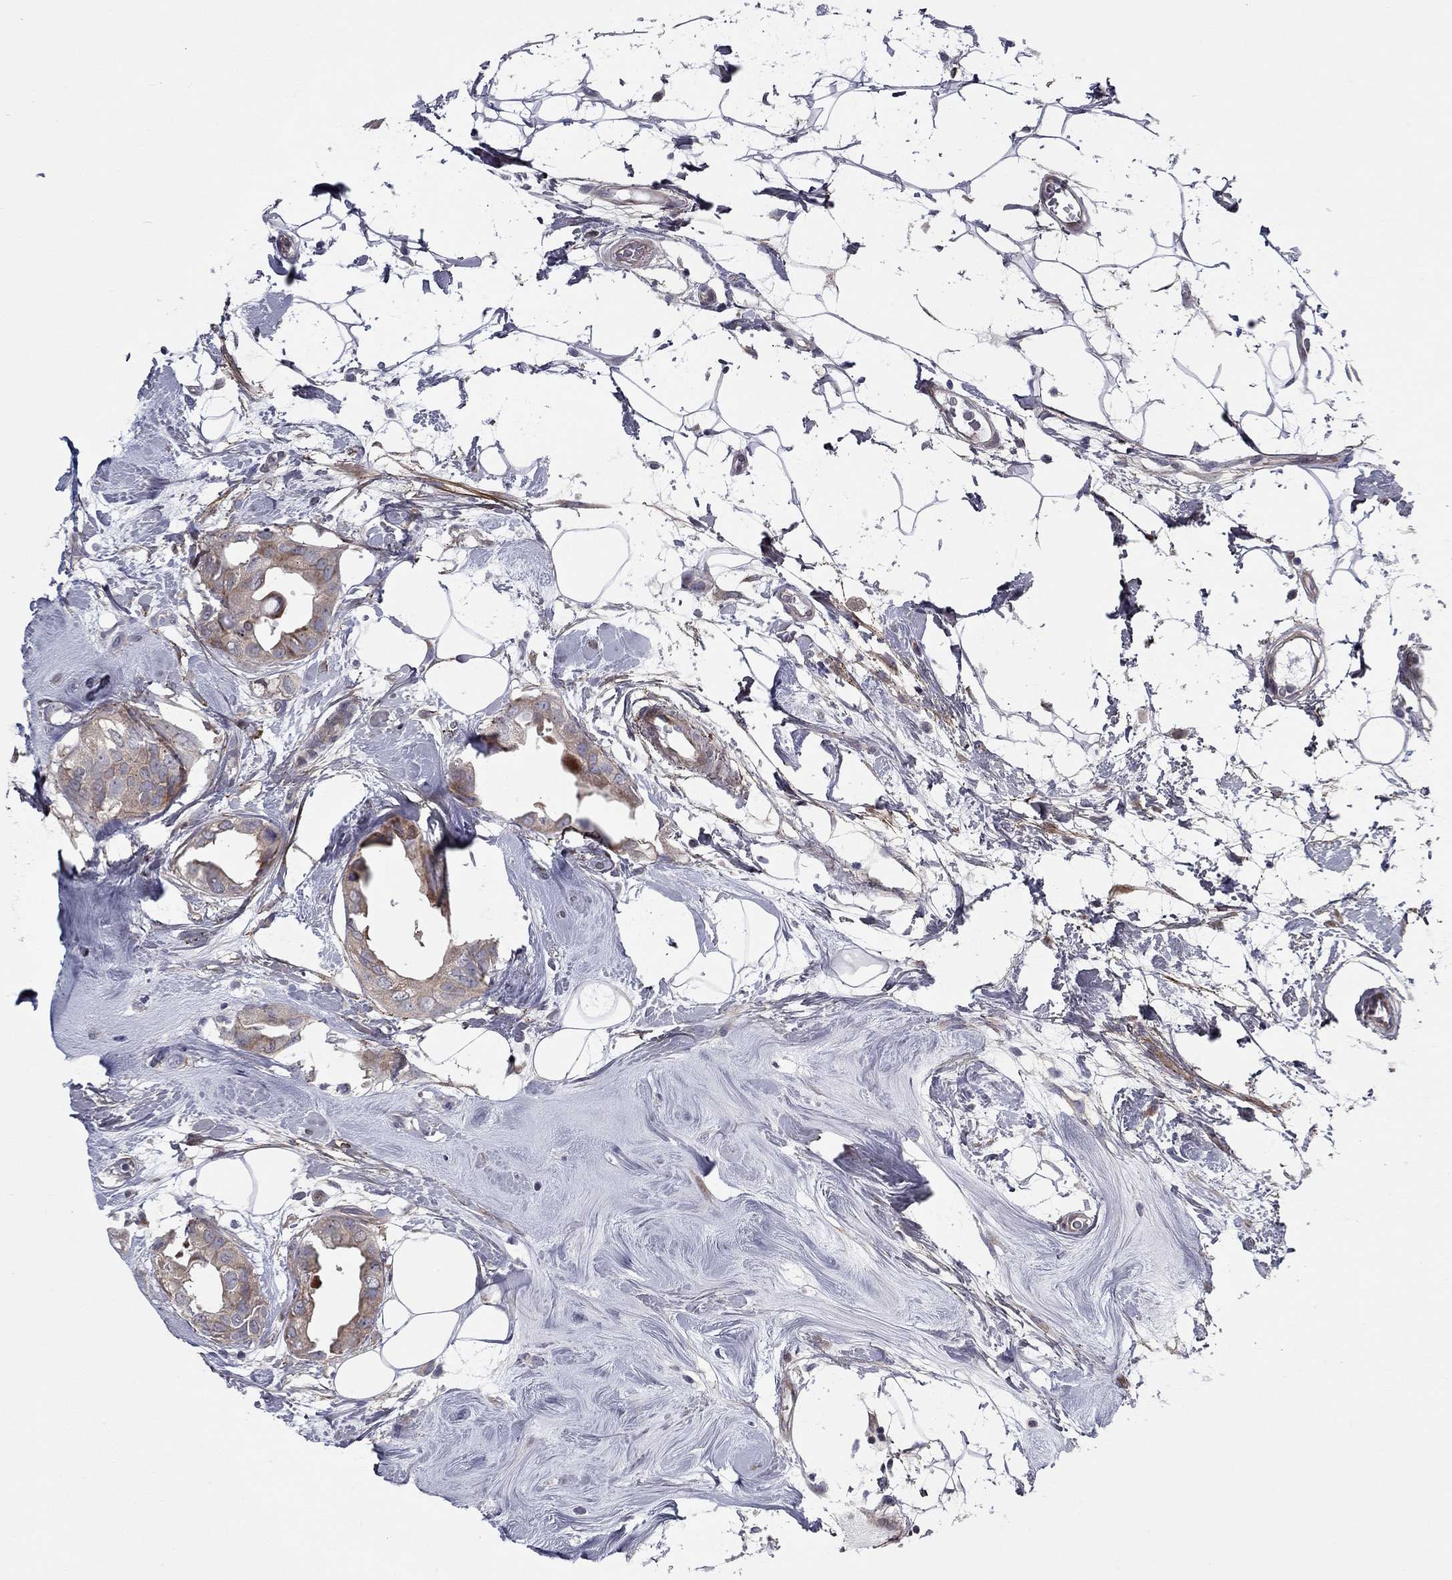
{"staining": {"intensity": "moderate", "quantity": ">75%", "location": "cytoplasmic/membranous"}, "tissue": "breast cancer", "cell_type": "Tumor cells", "image_type": "cancer", "snomed": [{"axis": "morphology", "description": "Normal tissue, NOS"}, {"axis": "morphology", "description": "Duct carcinoma"}, {"axis": "topography", "description": "Breast"}], "caption": "High-magnification brightfield microscopy of breast intraductal carcinoma stained with DAB (brown) and counterstained with hematoxylin (blue). tumor cells exhibit moderate cytoplasmic/membranous positivity is present in about>75% of cells. The protein of interest is shown in brown color, while the nuclei are stained blue.", "gene": "DUSP7", "patient": {"sex": "female", "age": 40}}